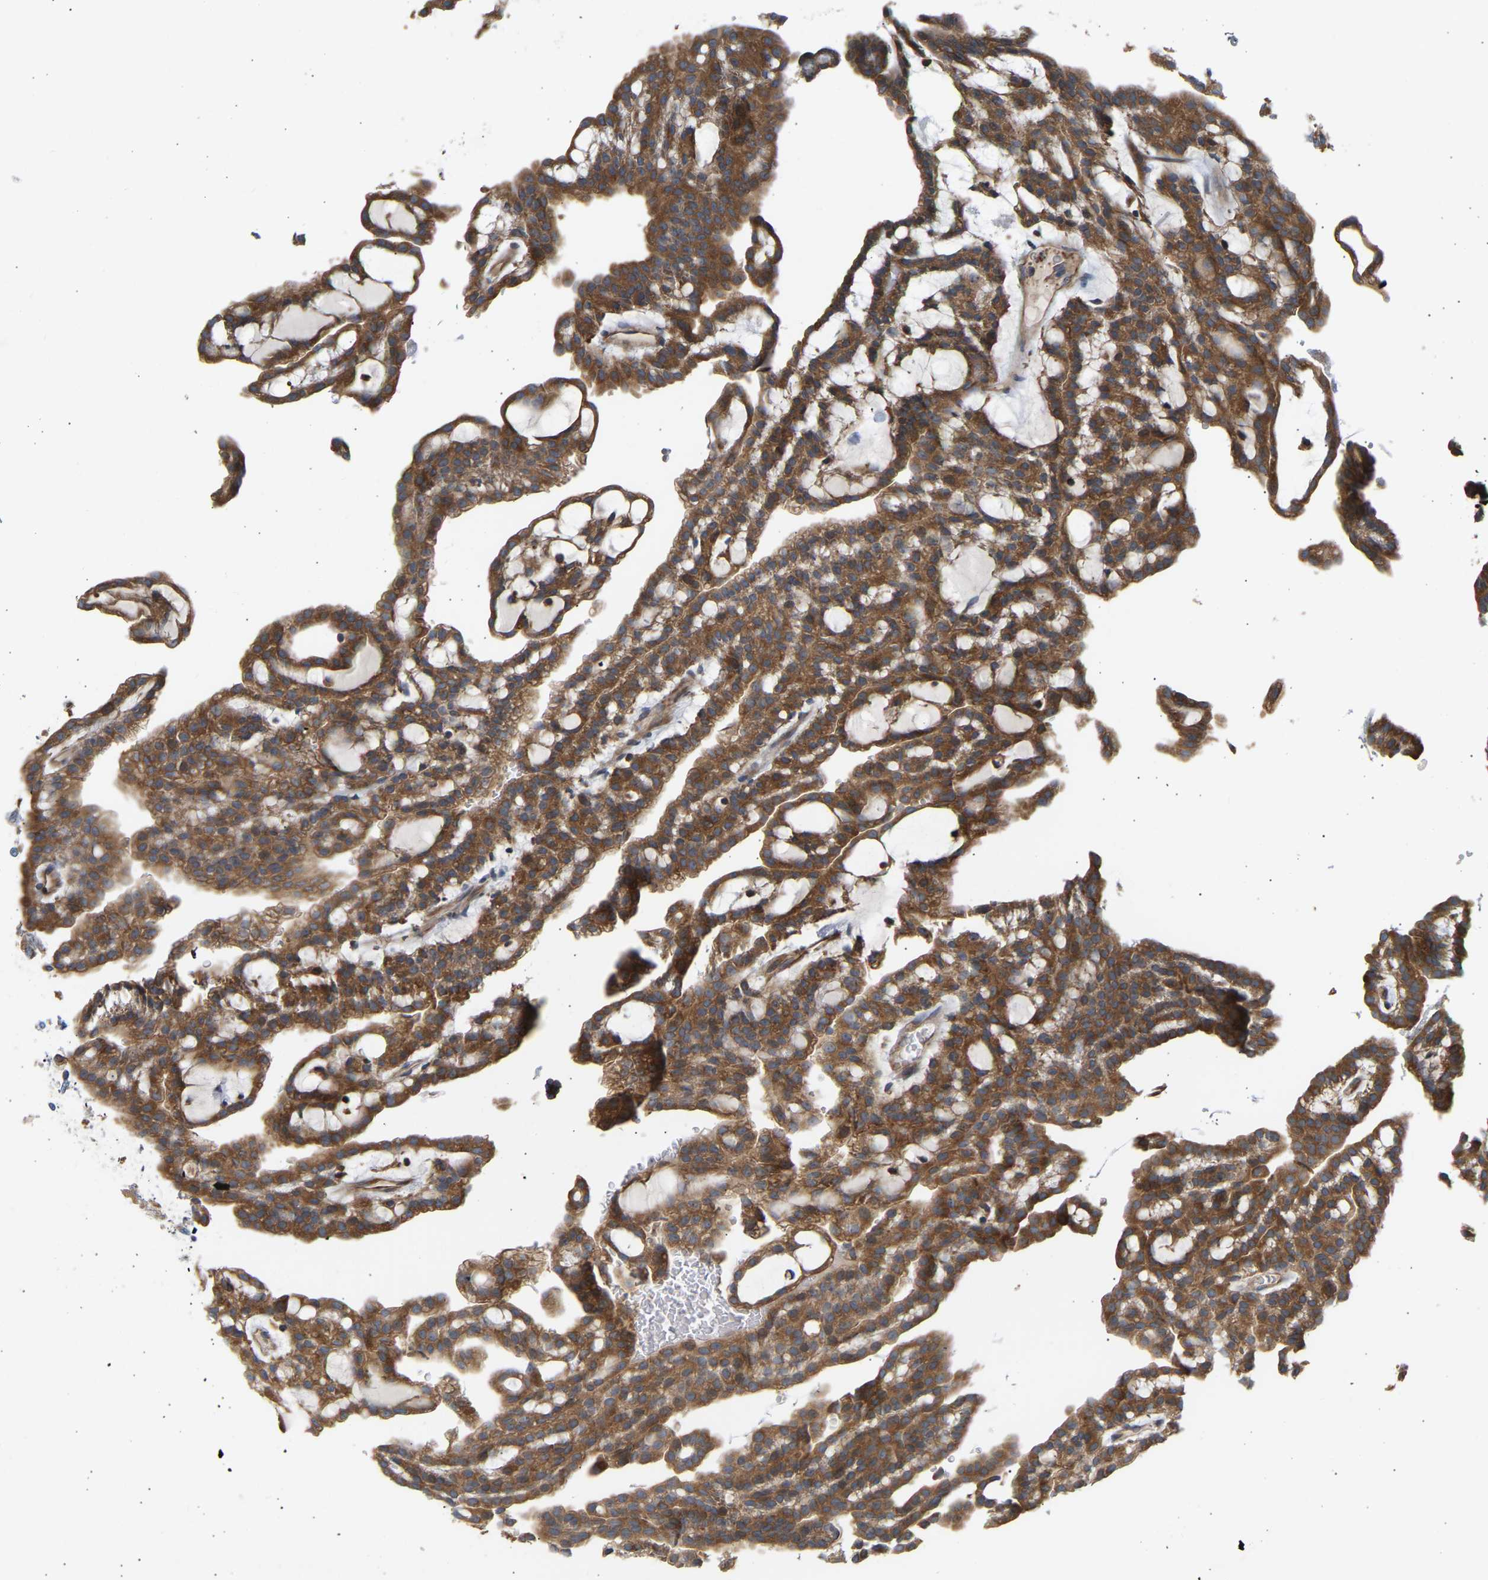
{"staining": {"intensity": "strong", "quantity": ">75%", "location": "cytoplasmic/membranous"}, "tissue": "renal cancer", "cell_type": "Tumor cells", "image_type": "cancer", "snomed": [{"axis": "morphology", "description": "Adenocarcinoma, NOS"}, {"axis": "topography", "description": "Kidney"}], "caption": "Immunohistochemistry (IHC) (DAB) staining of human adenocarcinoma (renal) exhibits strong cytoplasmic/membranous protein staining in approximately >75% of tumor cells.", "gene": "GCN1", "patient": {"sex": "male", "age": 63}}